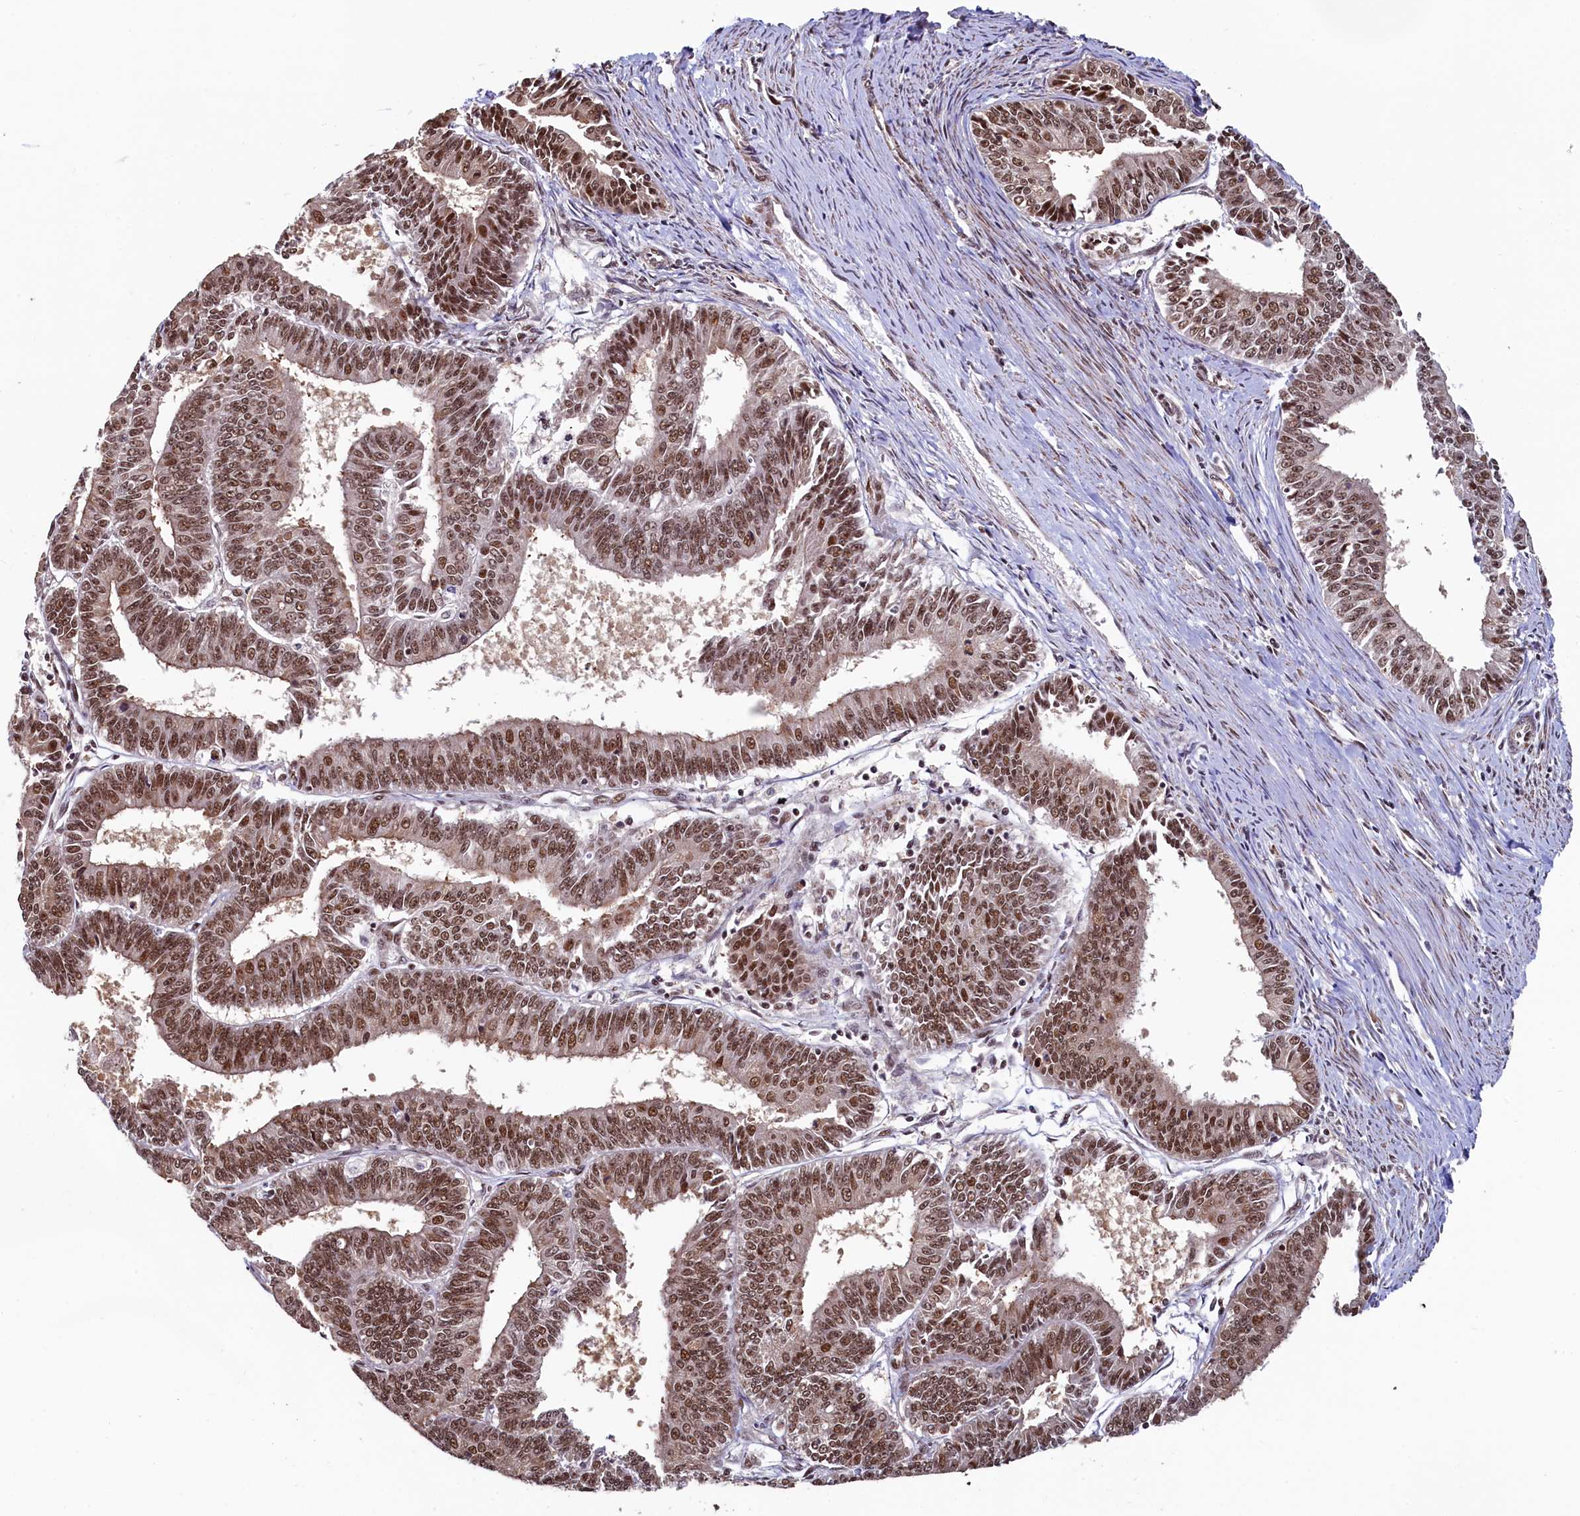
{"staining": {"intensity": "moderate", "quantity": ">75%", "location": "cytoplasmic/membranous,nuclear"}, "tissue": "endometrial cancer", "cell_type": "Tumor cells", "image_type": "cancer", "snomed": [{"axis": "morphology", "description": "Adenocarcinoma, NOS"}, {"axis": "topography", "description": "Endometrium"}], "caption": "The immunohistochemical stain labels moderate cytoplasmic/membranous and nuclear positivity in tumor cells of adenocarcinoma (endometrial) tissue.", "gene": "LEO1", "patient": {"sex": "female", "age": 73}}